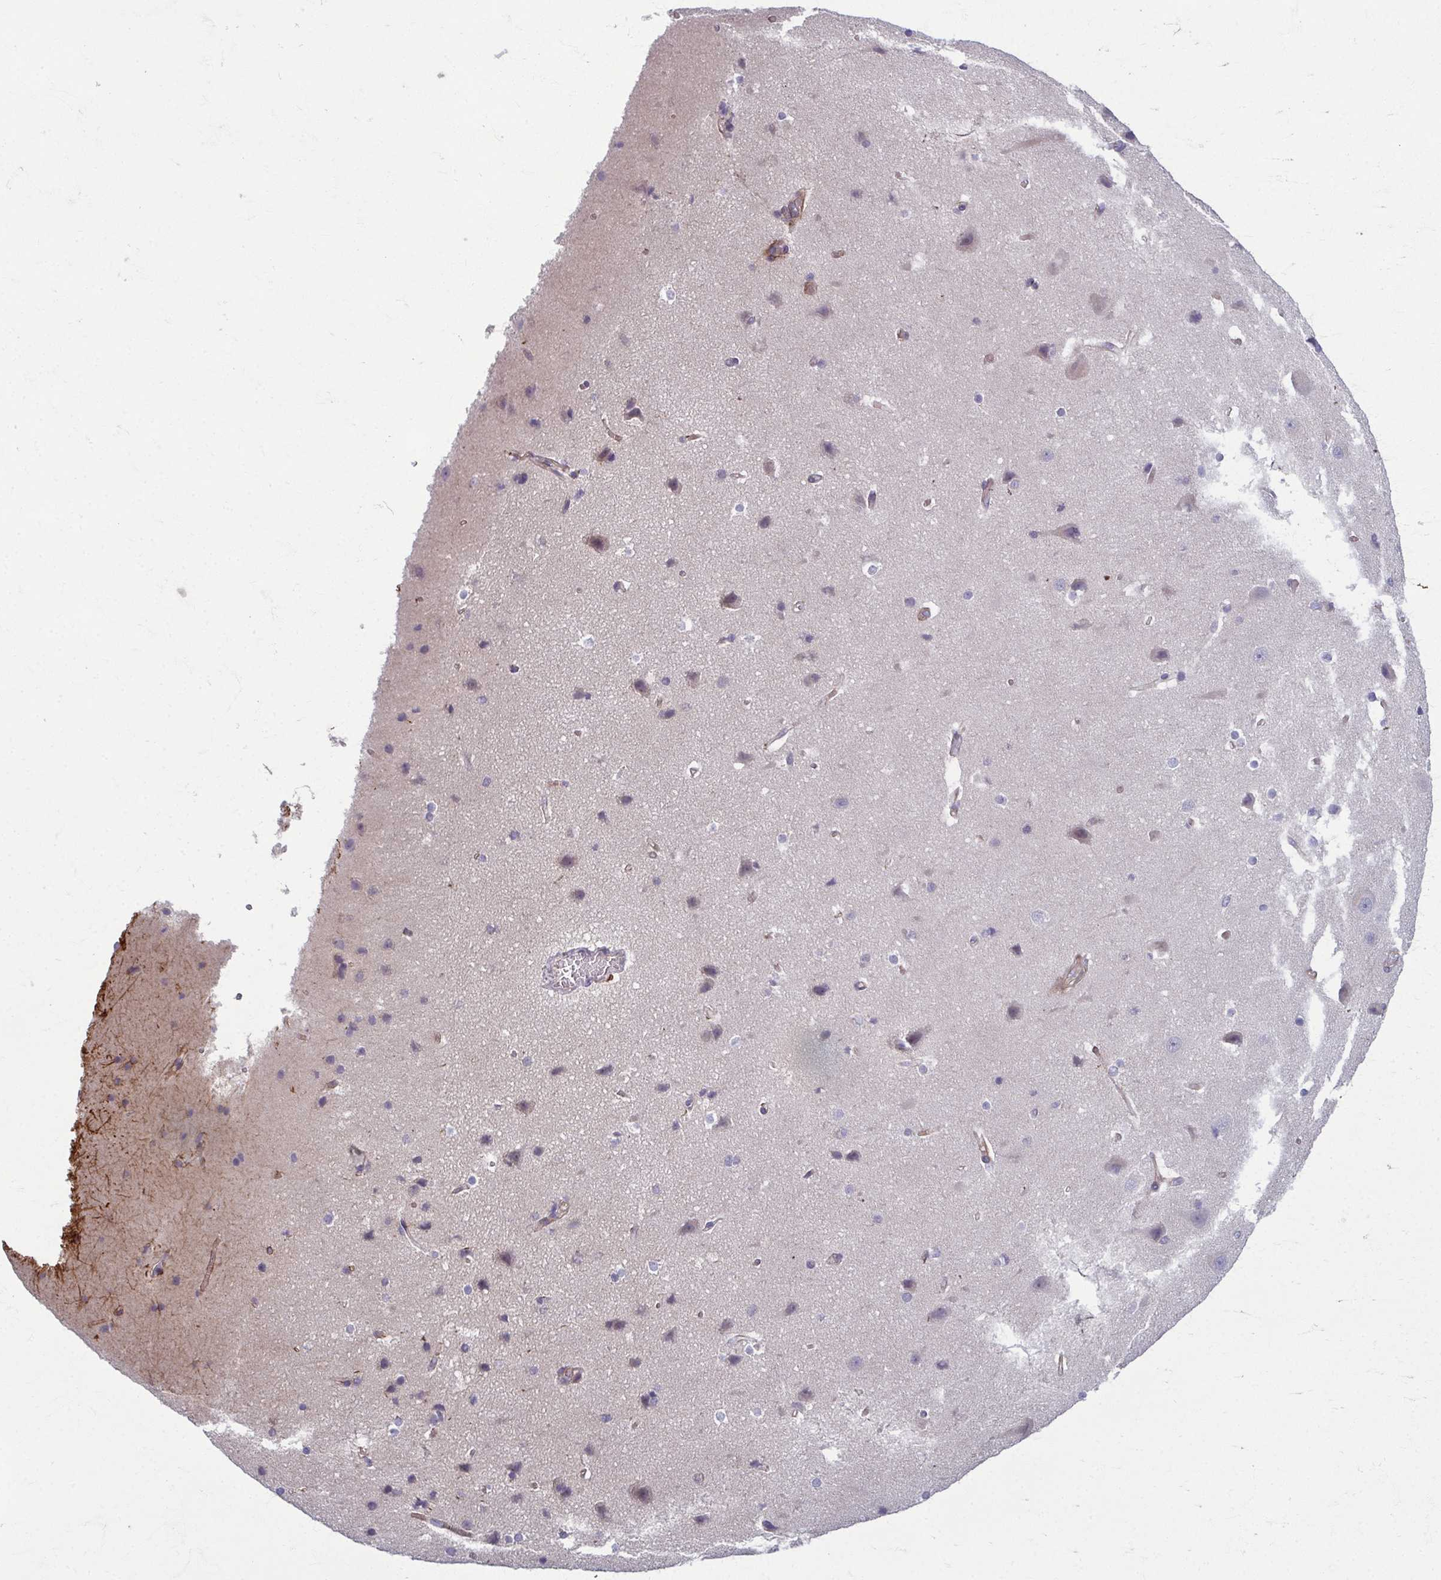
{"staining": {"intensity": "weak", "quantity": ">75%", "location": "cytoplasmic/membranous"}, "tissue": "cerebral cortex", "cell_type": "Endothelial cells", "image_type": "normal", "snomed": [{"axis": "morphology", "description": "Normal tissue, NOS"}, {"axis": "topography", "description": "Cerebral cortex"}], "caption": "A histopathology image showing weak cytoplasmic/membranous expression in approximately >75% of endothelial cells in unremarkable cerebral cortex, as visualized by brown immunohistochemical staining.", "gene": "EID2B", "patient": {"sex": "male", "age": 37}}